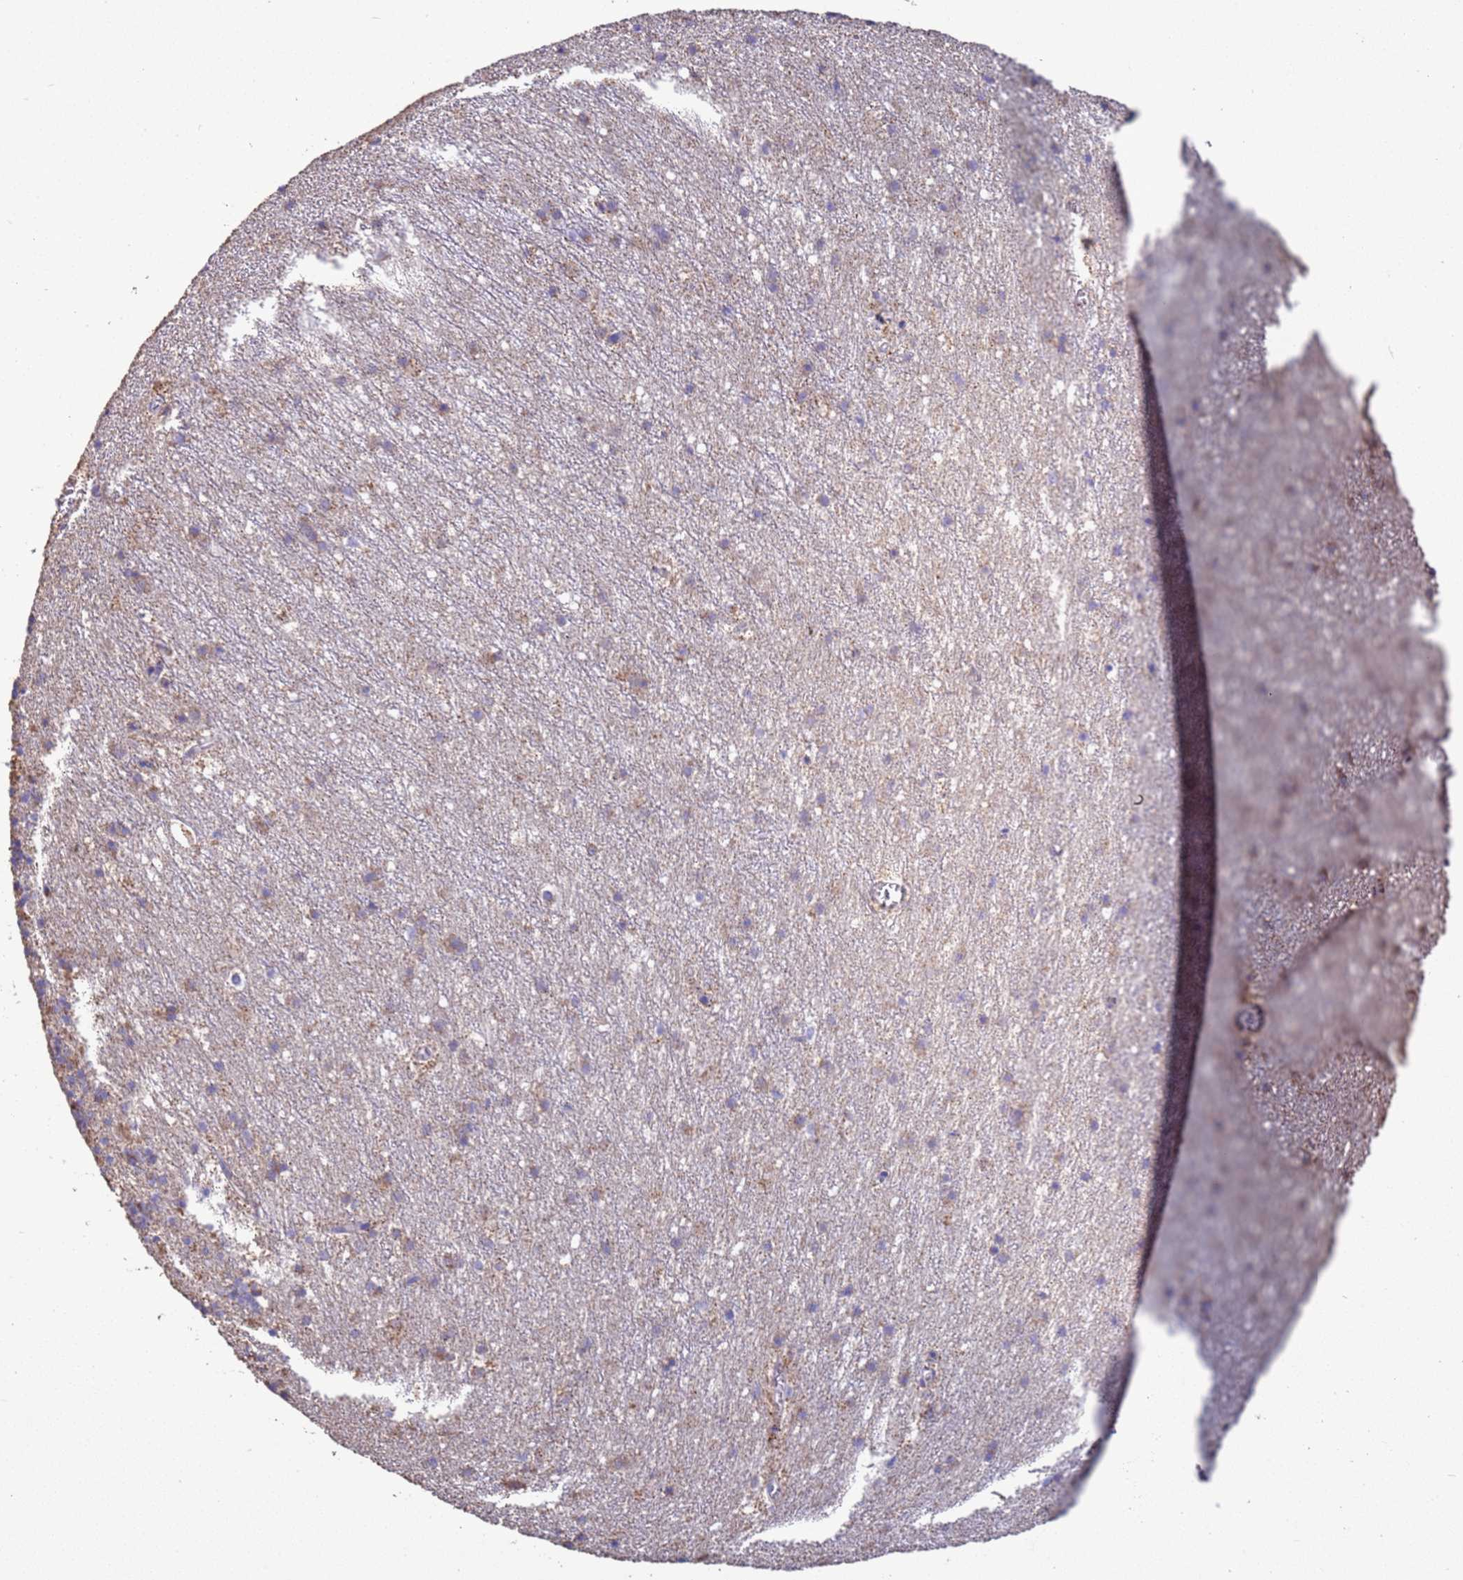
{"staining": {"intensity": "moderate", "quantity": "25%-75%", "location": "cytoplasmic/membranous"}, "tissue": "cerebellum", "cell_type": "Cells in granular layer", "image_type": "normal", "snomed": [{"axis": "morphology", "description": "Normal tissue, NOS"}, {"axis": "topography", "description": "Cerebellum"}], "caption": "A micrograph of cerebellum stained for a protein shows moderate cytoplasmic/membranous brown staining in cells in granular layer.", "gene": "ZNFX1", "patient": {"sex": "male", "age": 54}}